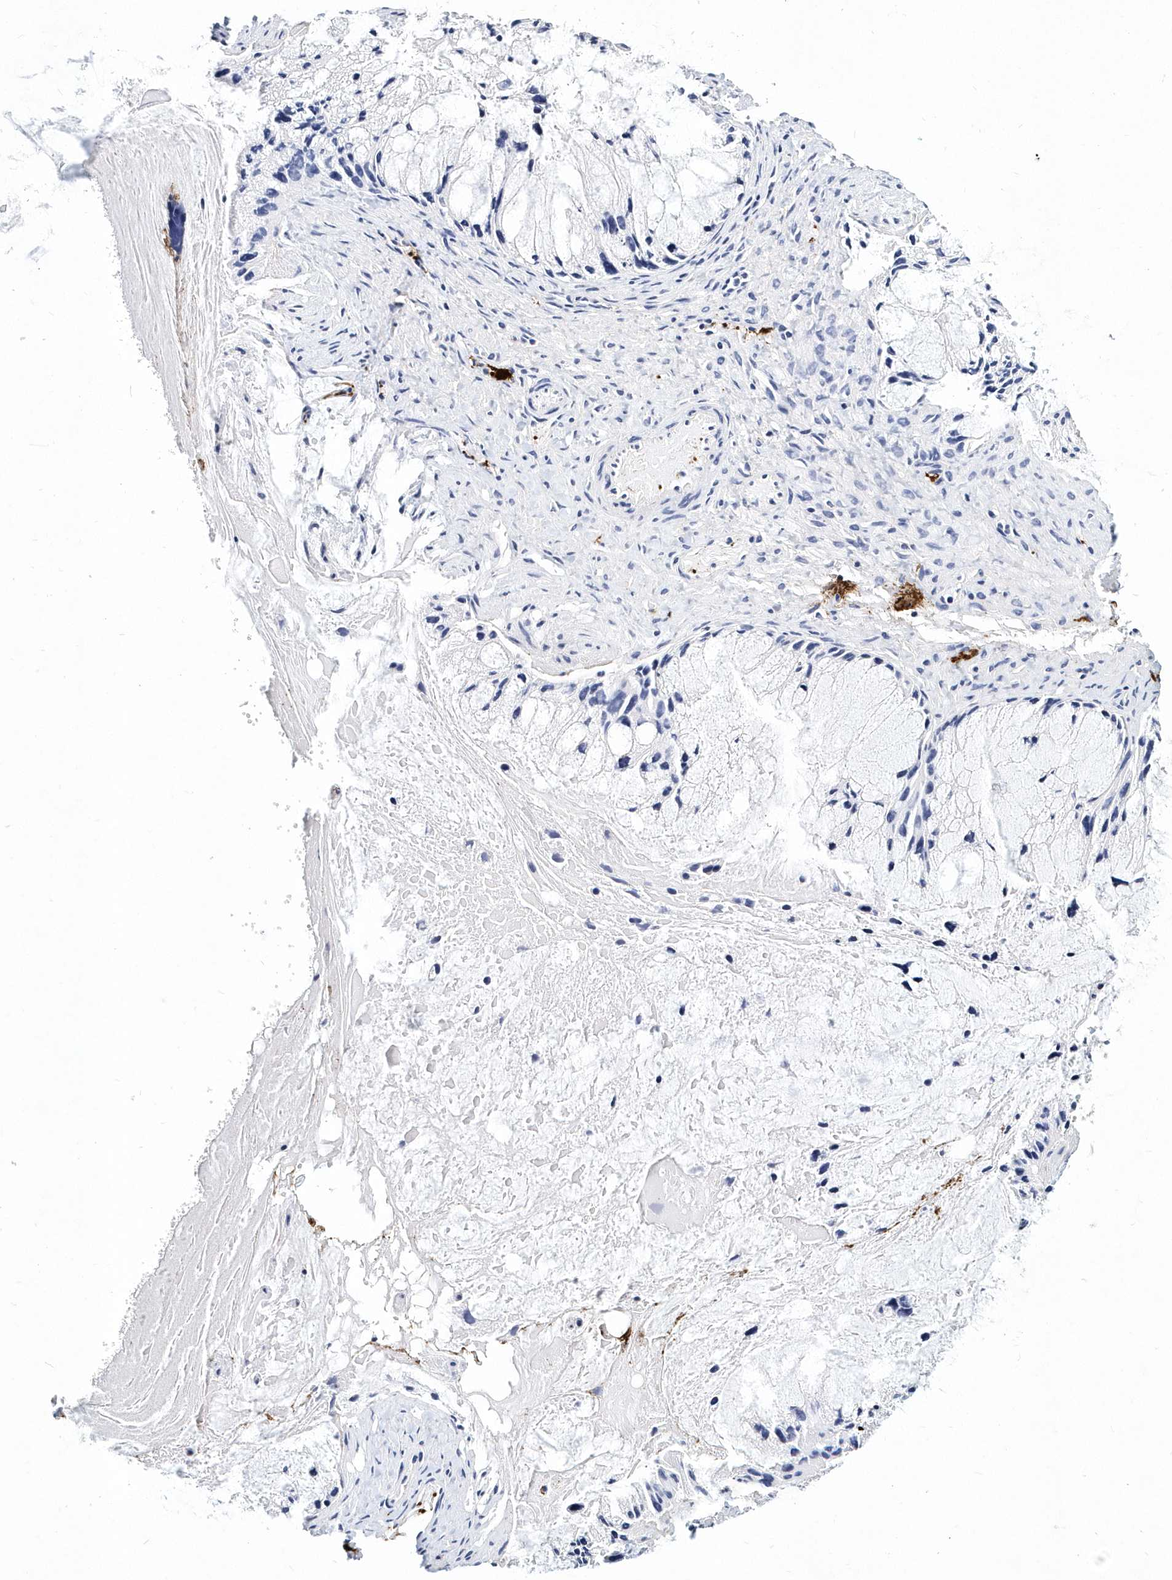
{"staining": {"intensity": "negative", "quantity": "none", "location": "none"}, "tissue": "ovarian cancer", "cell_type": "Tumor cells", "image_type": "cancer", "snomed": [{"axis": "morphology", "description": "Cystadenocarcinoma, mucinous, NOS"}, {"axis": "topography", "description": "Ovary"}], "caption": "DAB (3,3'-diaminobenzidine) immunohistochemical staining of ovarian cancer reveals no significant staining in tumor cells.", "gene": "ITGA2B", "patient": {"sex": "female", "age": 37}}